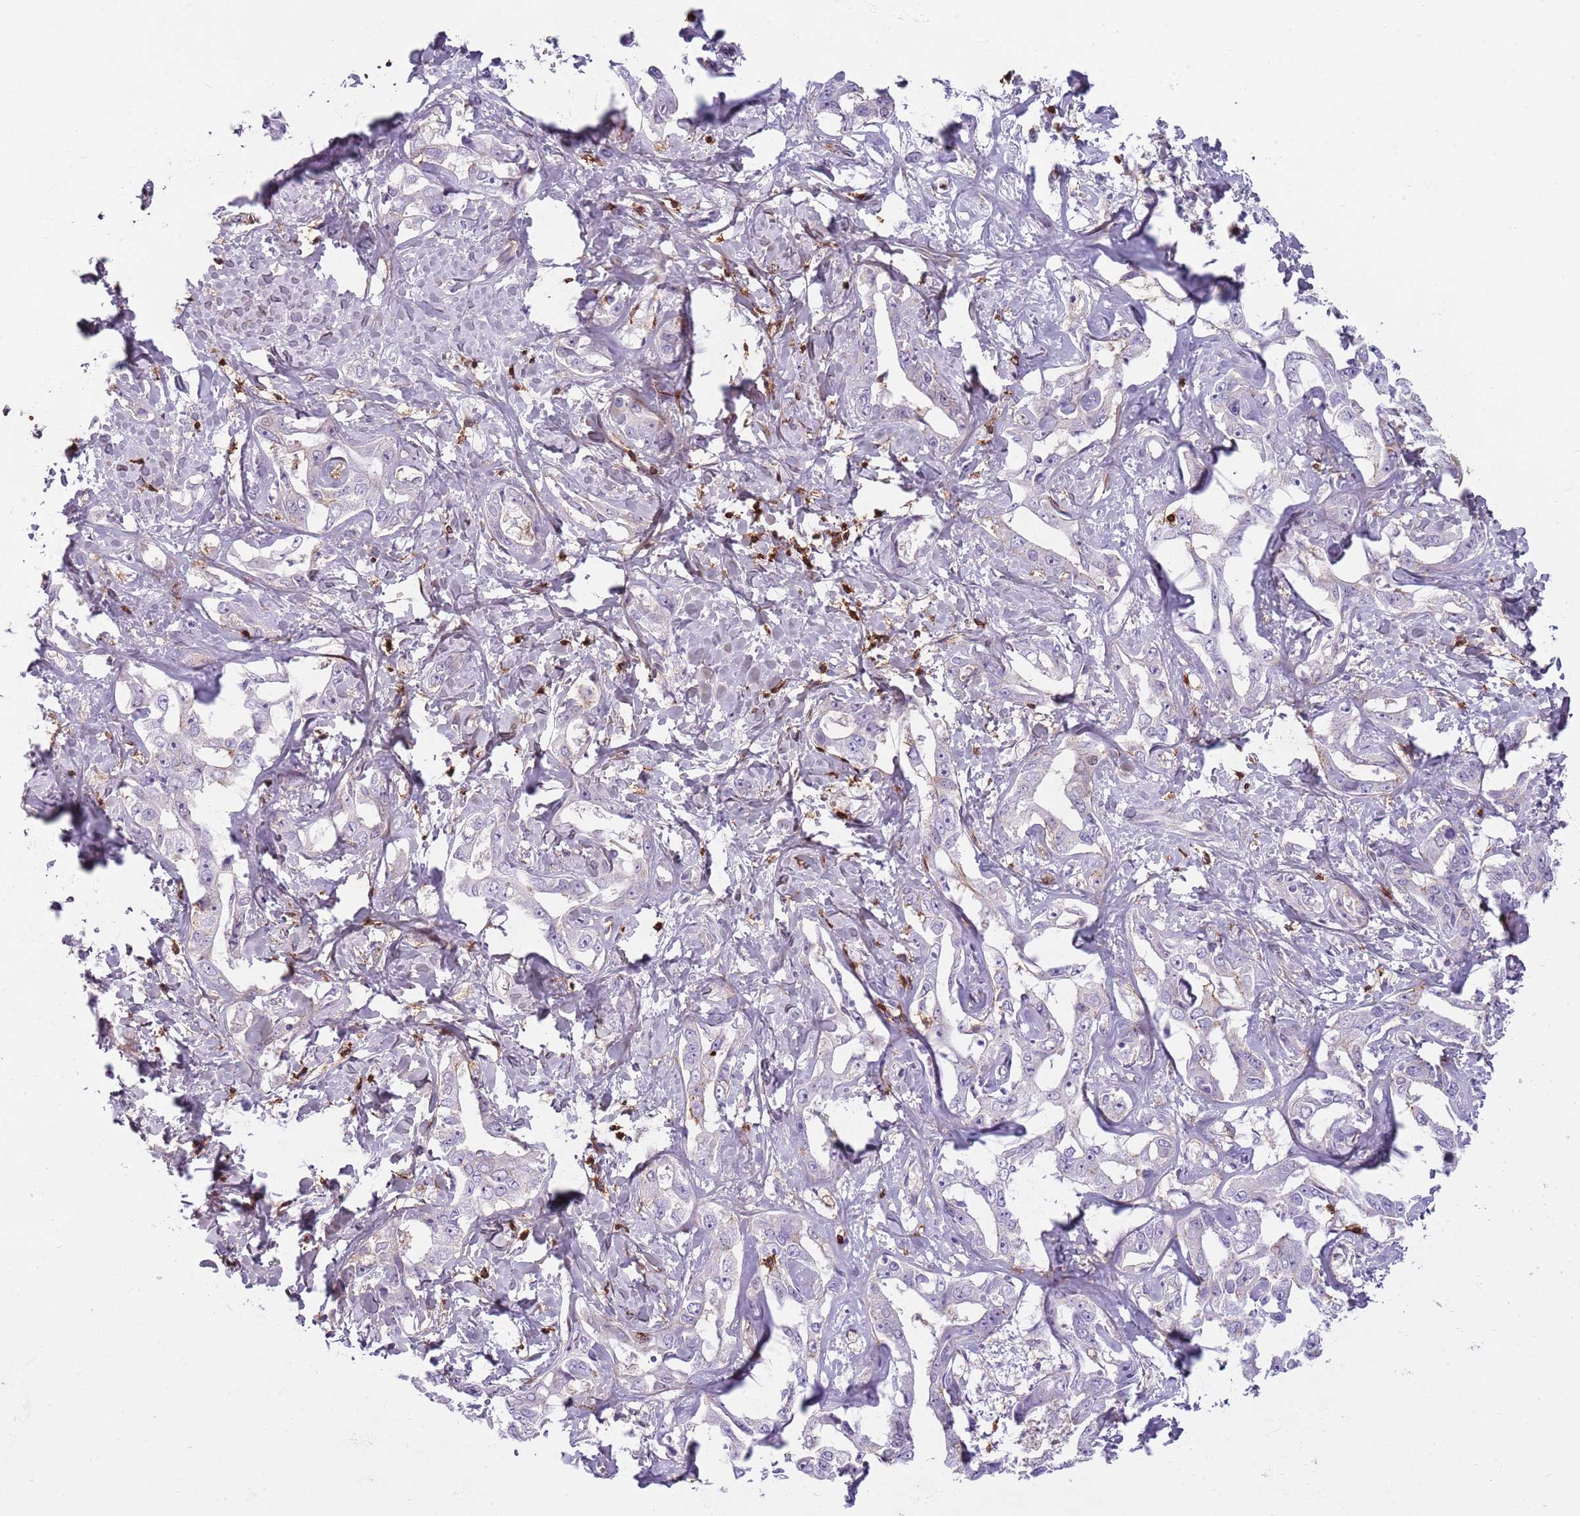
{"staining": {"intensity": "negative", "quantity": "none", "location": "none"}, "tissue": "liver cancer", "cell_type": "Tumor cells", "image_type": "cancer", "snomed": [{"axis": "morphology", "description": "Cholangiocarcinoma"}, {"axis": "topography", "description": "Liver"}], "caption": "High power microscopy histopathology image of an IHC photomicrograph of liver cholangiocarcinoma, revealing no significant staining in tumor cells.", "gene": "ZNF583", "patient": {"sex": "male", "age": 59}}